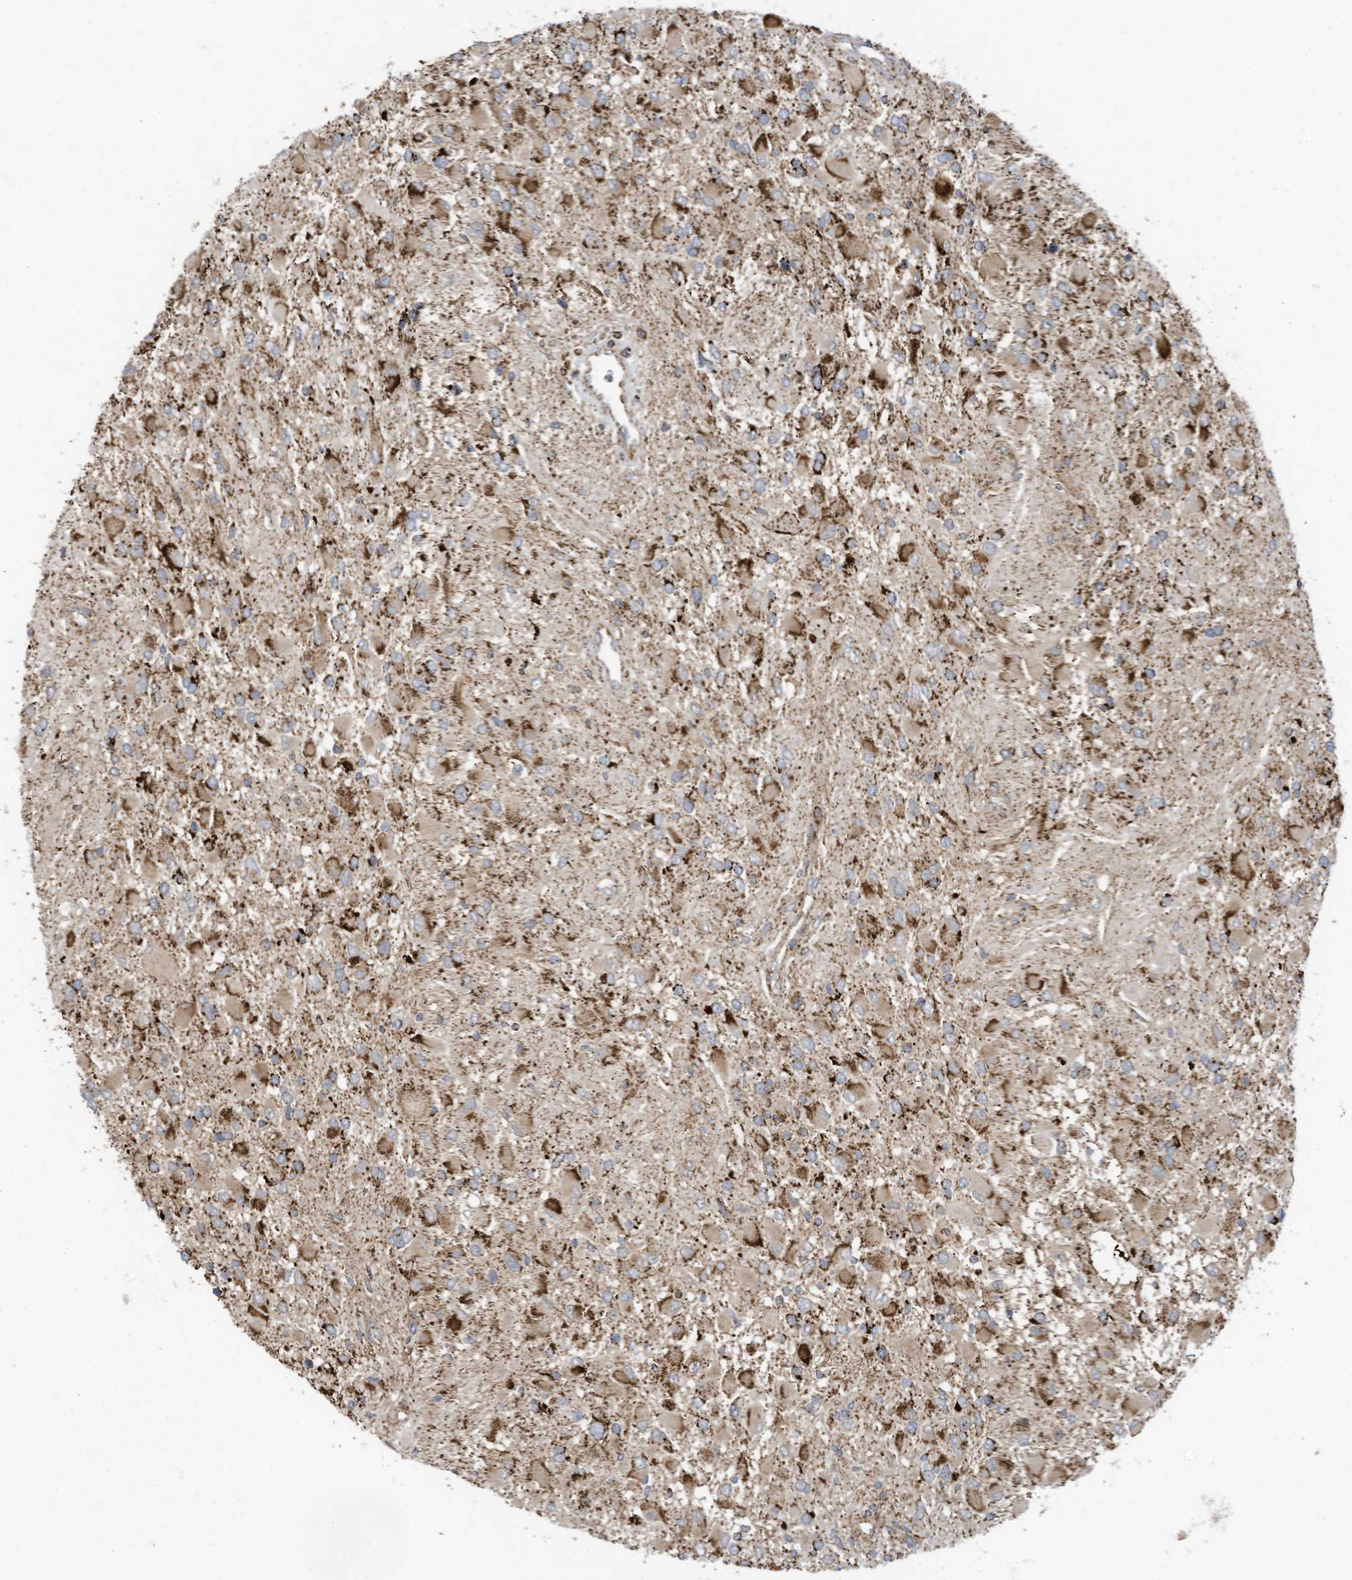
{"staining": {"intensity": "moderate", "quantity": ">75%", "location": "cytoplasmic/membranous"}, "tissue": "glioma", "cell_type": "Tumor cells", "image_type": "cancer", "snomed": [{"axis": "morphology", "description": "Glioma, malignant, High grade"}, {"axis": "topography", "description": "Brain"}], "caption": "Tumor cells exhibit medium levels of moderate cytoplasmic/membranous expression in about >75% of cells in malignant glioma (high-grade).", "gene": "COX10", "patient": {"sex": "male", "age": 53}}